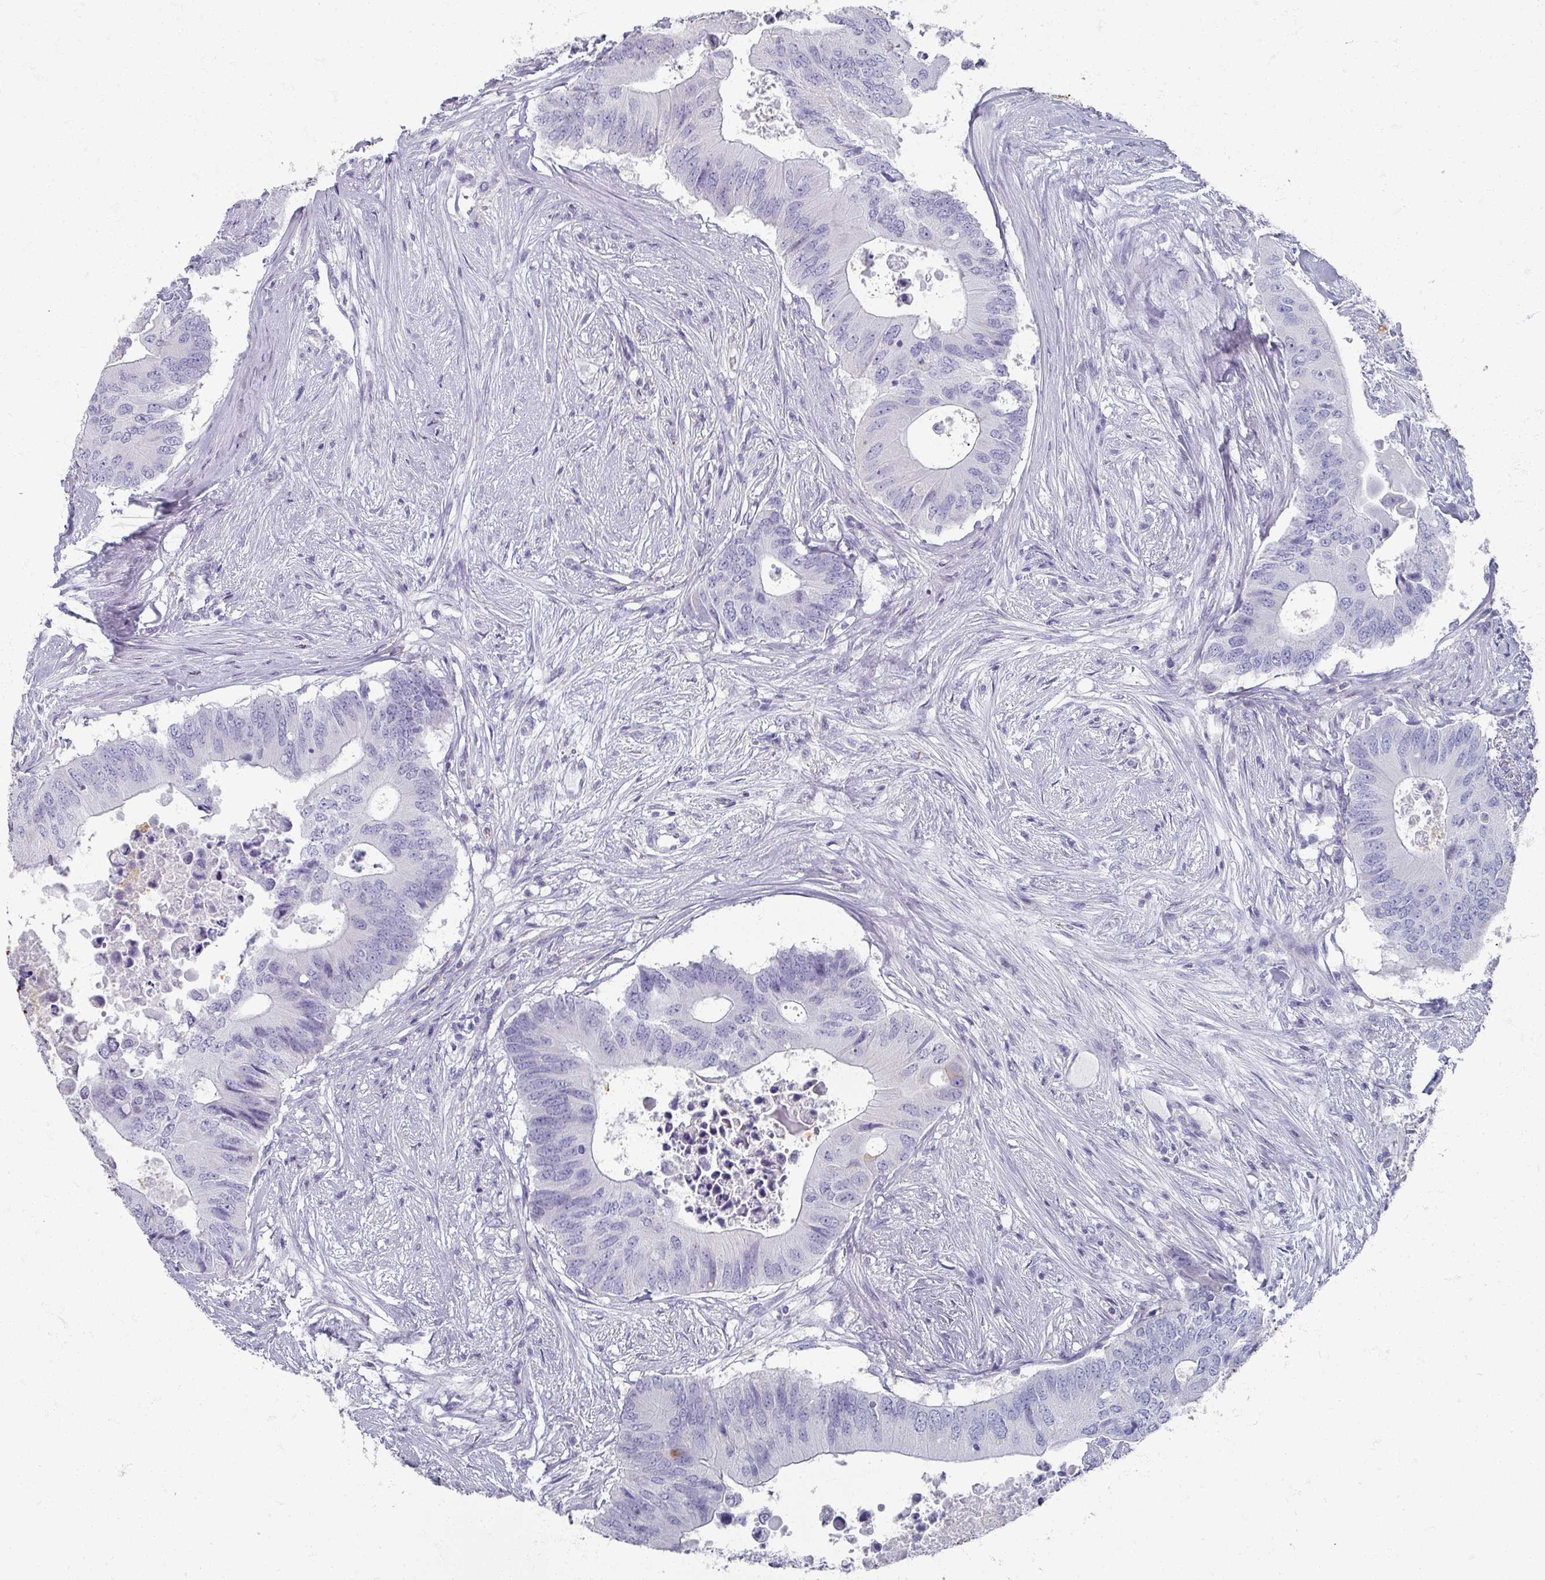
{"staining": {"intensity": "negative", "quantity": "none", "location": "none"}, "tissue": "colorectal cancer", "cell_type": "Tumor cells", "image_type": "cancer", "snomed": [{"axis": "morphology", "description": "Adenocarcinoma, NOS"}, {"axis": "topography", "description": "Colon"}], "caption": "A high-resolution histopathology image shows IHC staining of colorectal cancer (adenocarcinoma), which exhibits no significant expression in tumor cells. (DAB (3,3'-diaminobenzidine) immunohistochemistry with hematoxylin counter stain).", "gene": "OMG", "patient": {"sex": "male", "age": 71}}